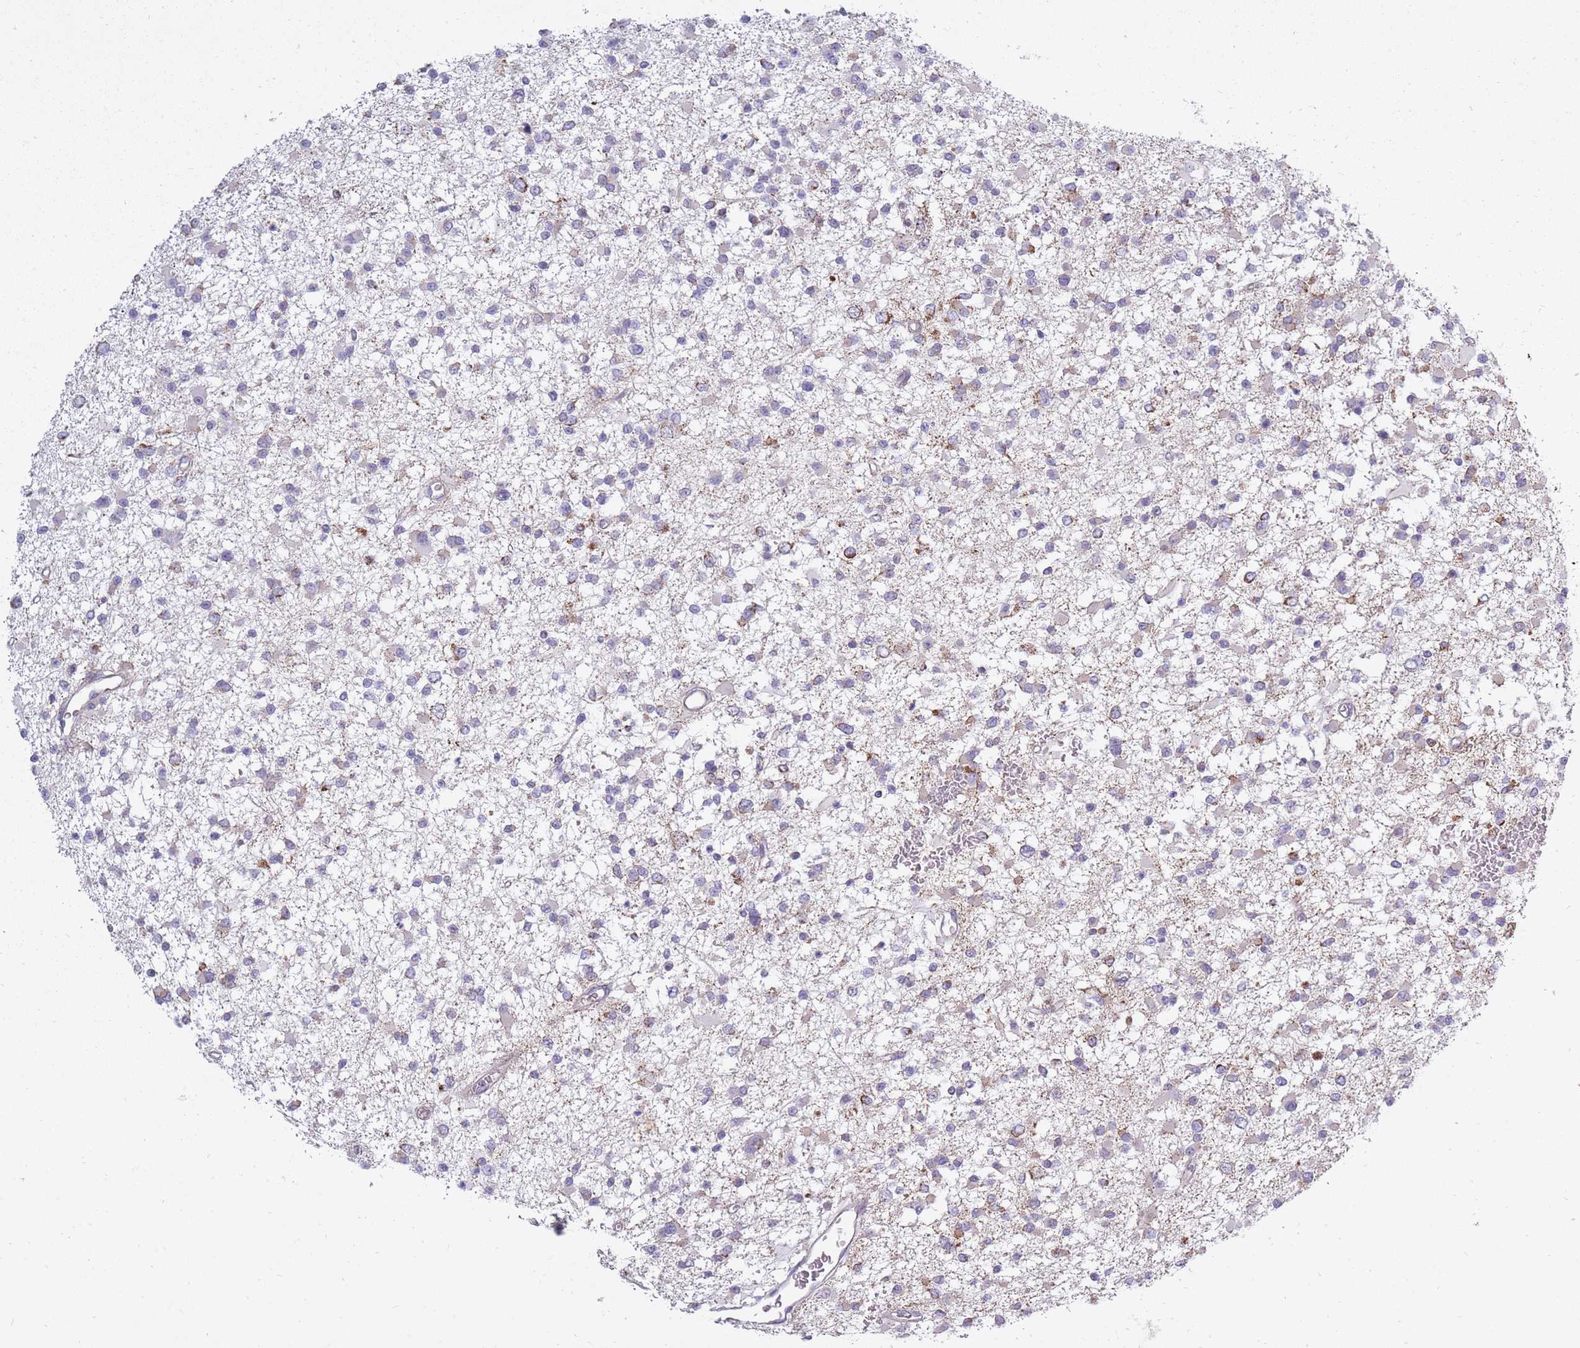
{"staining": {"intensity": "moderate", "quantity": "<25%", "location": "cytoplasmic/membranous"}, "tissue": "glioma", "cell_type": "Tumor cells", "image_type": "cancer", "snomed": [{"axis": "morphology", "description": "Glioma, malignant, Low grade"}, {"axis": "topography", "description": "Brain"}], "caption": "Human glioma stained for a protein (brown) demonstrates moderate cytoplasmic/membranous positive expression in about <25% of tumor cells.", "gene": "ALKBH4", "patient": {"sex": "female", "age": 22}}